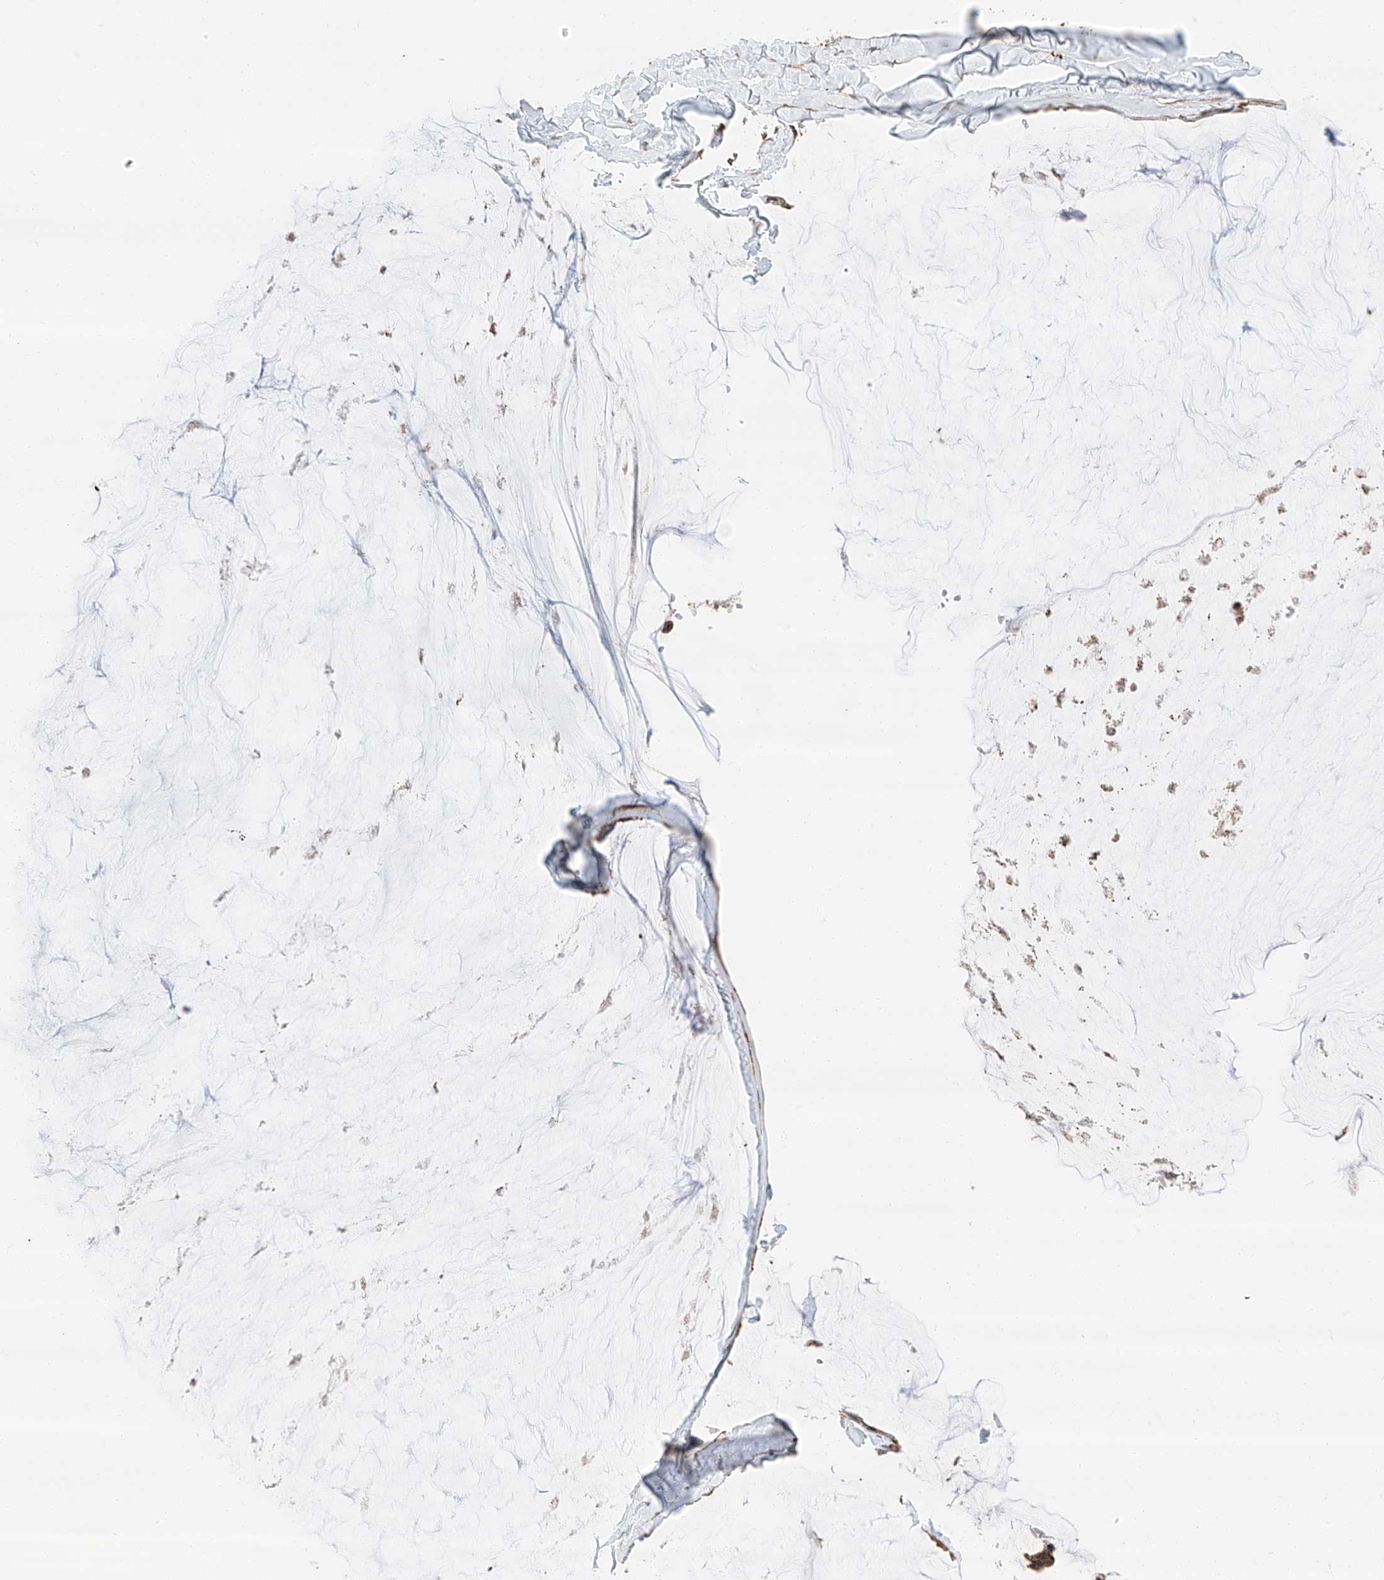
{"staining": {"intensity": "strong", "quantity": ">75%", "location": "cytoplasmic/membranous"}, "tissue": "ovarian cancer", "cell_type": "Tumor cells", "image_type": "cancer", "snomed": [{"axis": "morphology", "description": "Cystadenocarcinoma, mucinous, NOS"}, {"axis": "topography", "description": "Ovary"}], "caption": "A high-resolution histopathology image shows immunohistochemistry (IHC) staining of ovarian mucinous cystadenocarcinoma, which demonstrates strong cytoplasmic/membranous positivity in about >75% of tumor cells.", "gene": "ZC3H15", "patient": {"sex": "female", "age": 39}}